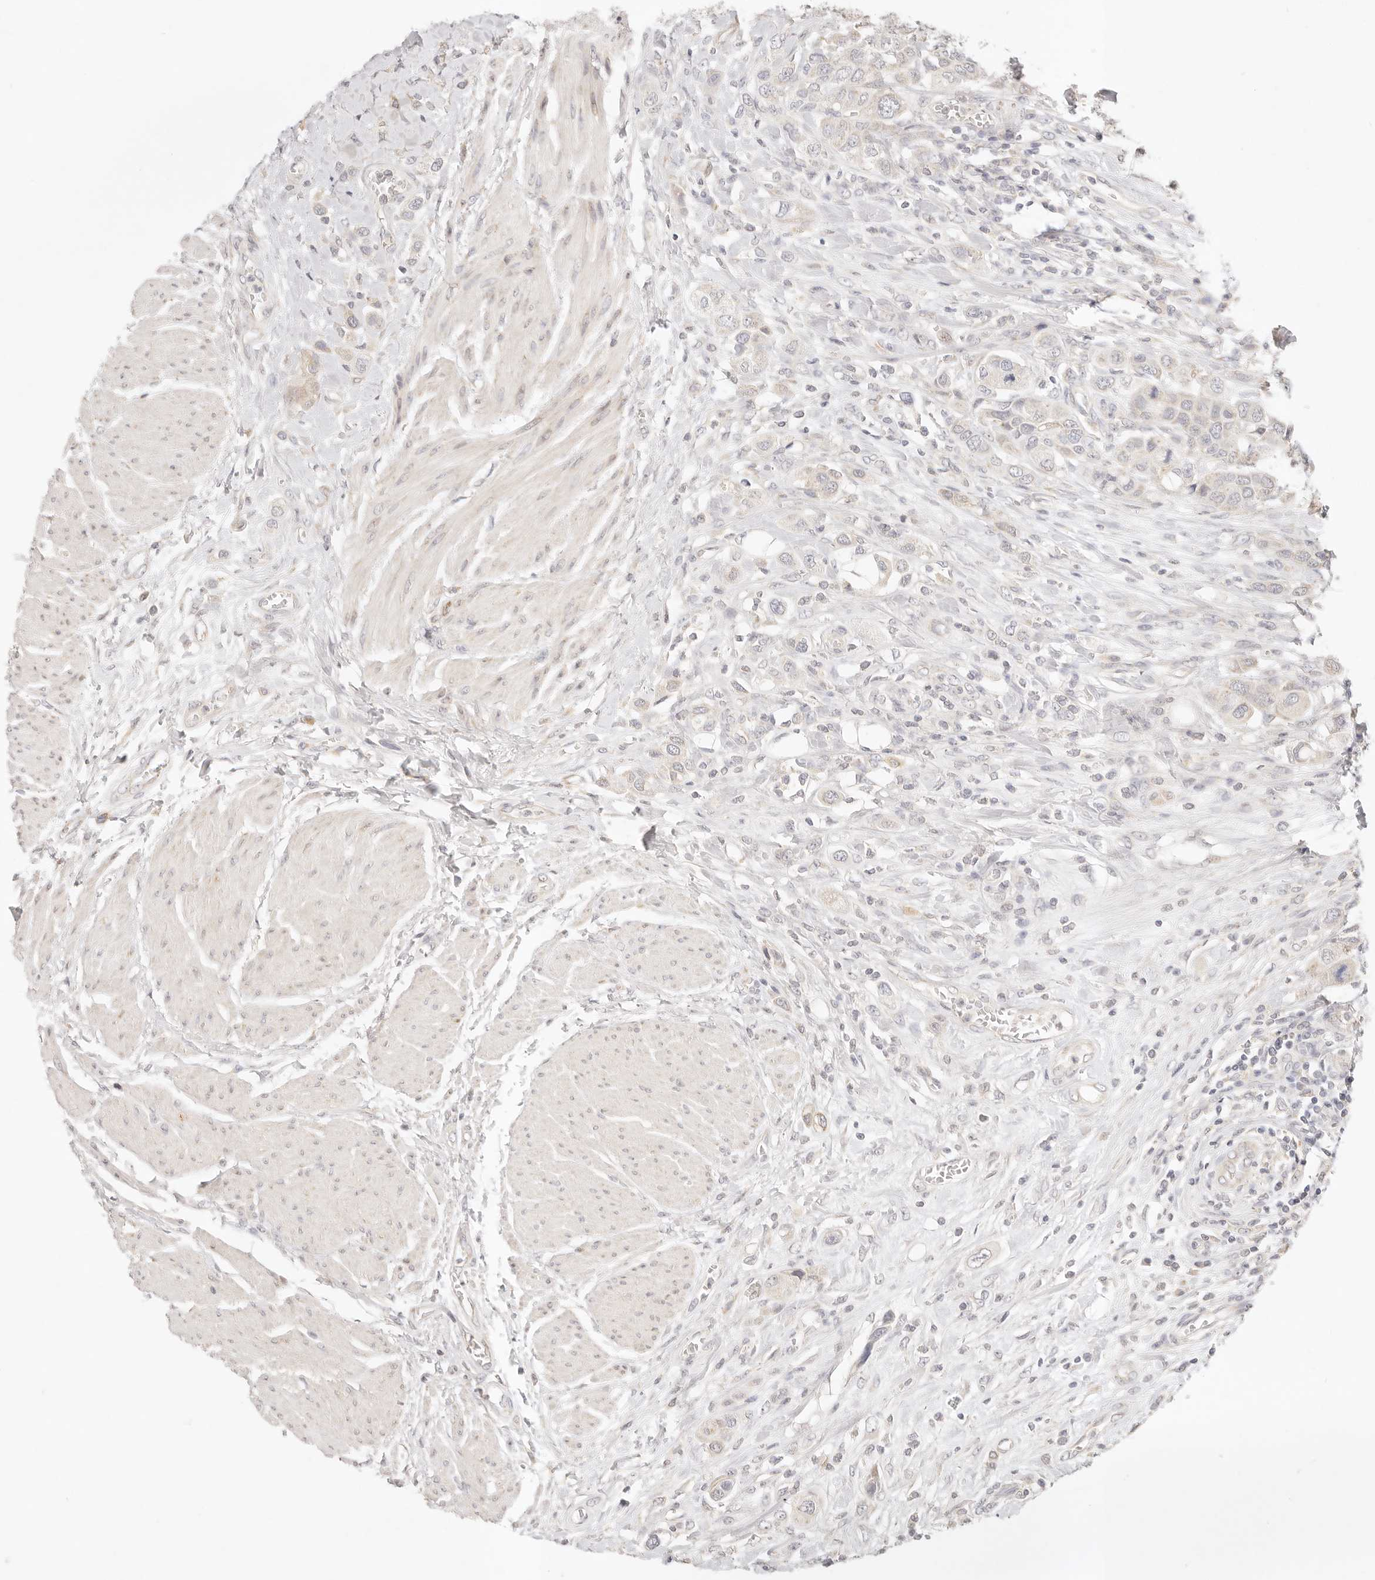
{"staining": {"intensity": "negative", "quantity": "none", "location": "none"}, "tissue": "urothelial cancer", "cell_type": "Tumor cells", "image_type": "cancer", "snomed": [{"axis": "morphology", "description": "Urothelial carcinoma, High grade"}, {"axis": "topography", "description": "Urinary bladder"}], "caption": "This is a image of IHC staining of urothelial carcinoma (high-grade), which shows no expression in tumor cells. Brightfield microscopy of IHC stained with DAB (brown) and hematoxylin (blue), captured at high magnification.", "gene": "GPR156", "patient": {"sex": "male", "age": 50}}